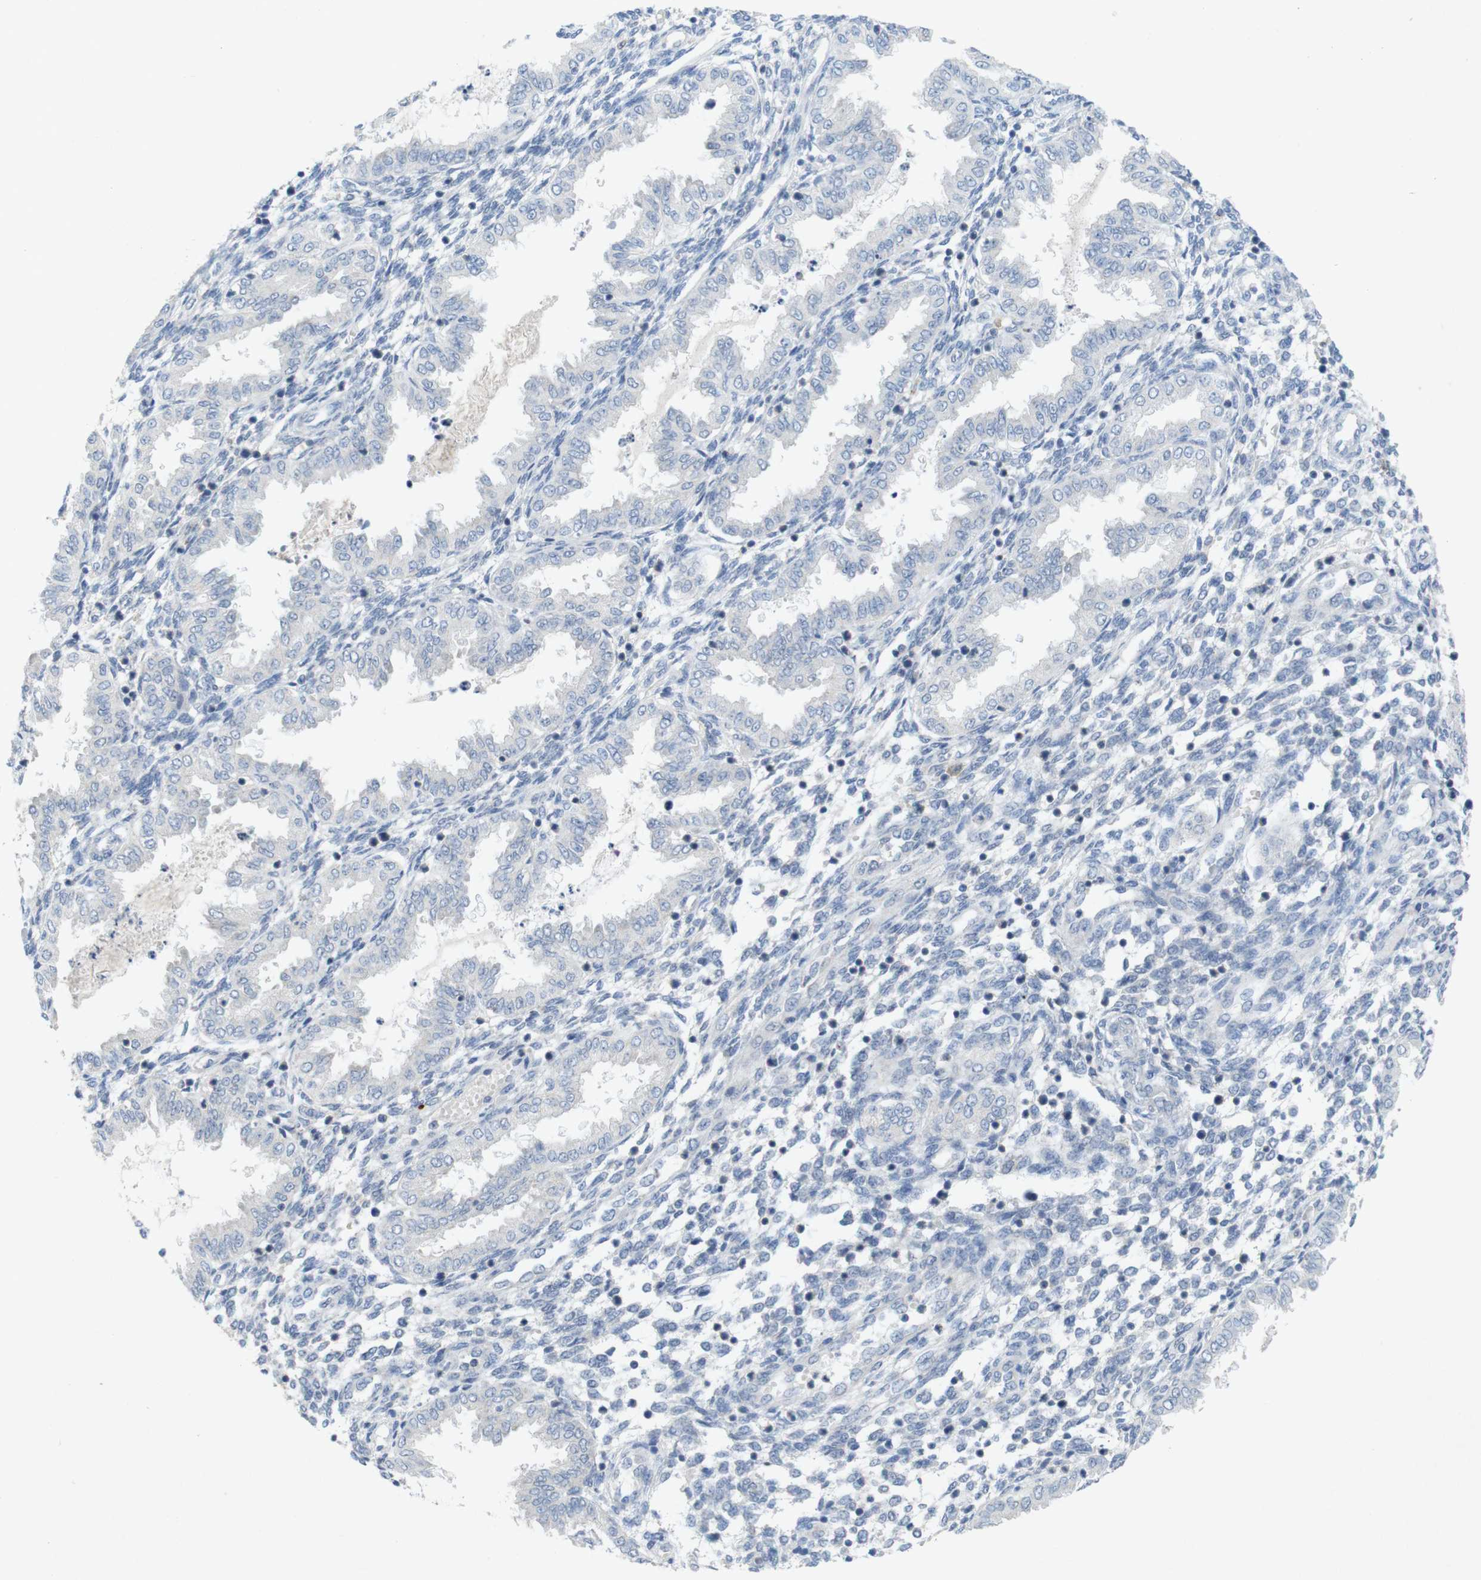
{"staining": {"intensity": "negative", "quantity": "none", "location": "none"}, "tissue": "endometrium", "cell_type": "Cells in endometrial stroma", "image_type": "normal", "snomed": [{"axis": "morphology", "description": "Normal tissue, NOS"}, {"axis": "topography", "description": "Endometrium"}], "caption": "IHC micrograph of unremarkable endometrium: endometrium stained with DAB reveals no significant protein positivity in cells in endometrial stroma.", "gene": "SLAMF7", "patient": {"sex": "female", "age": 33}}